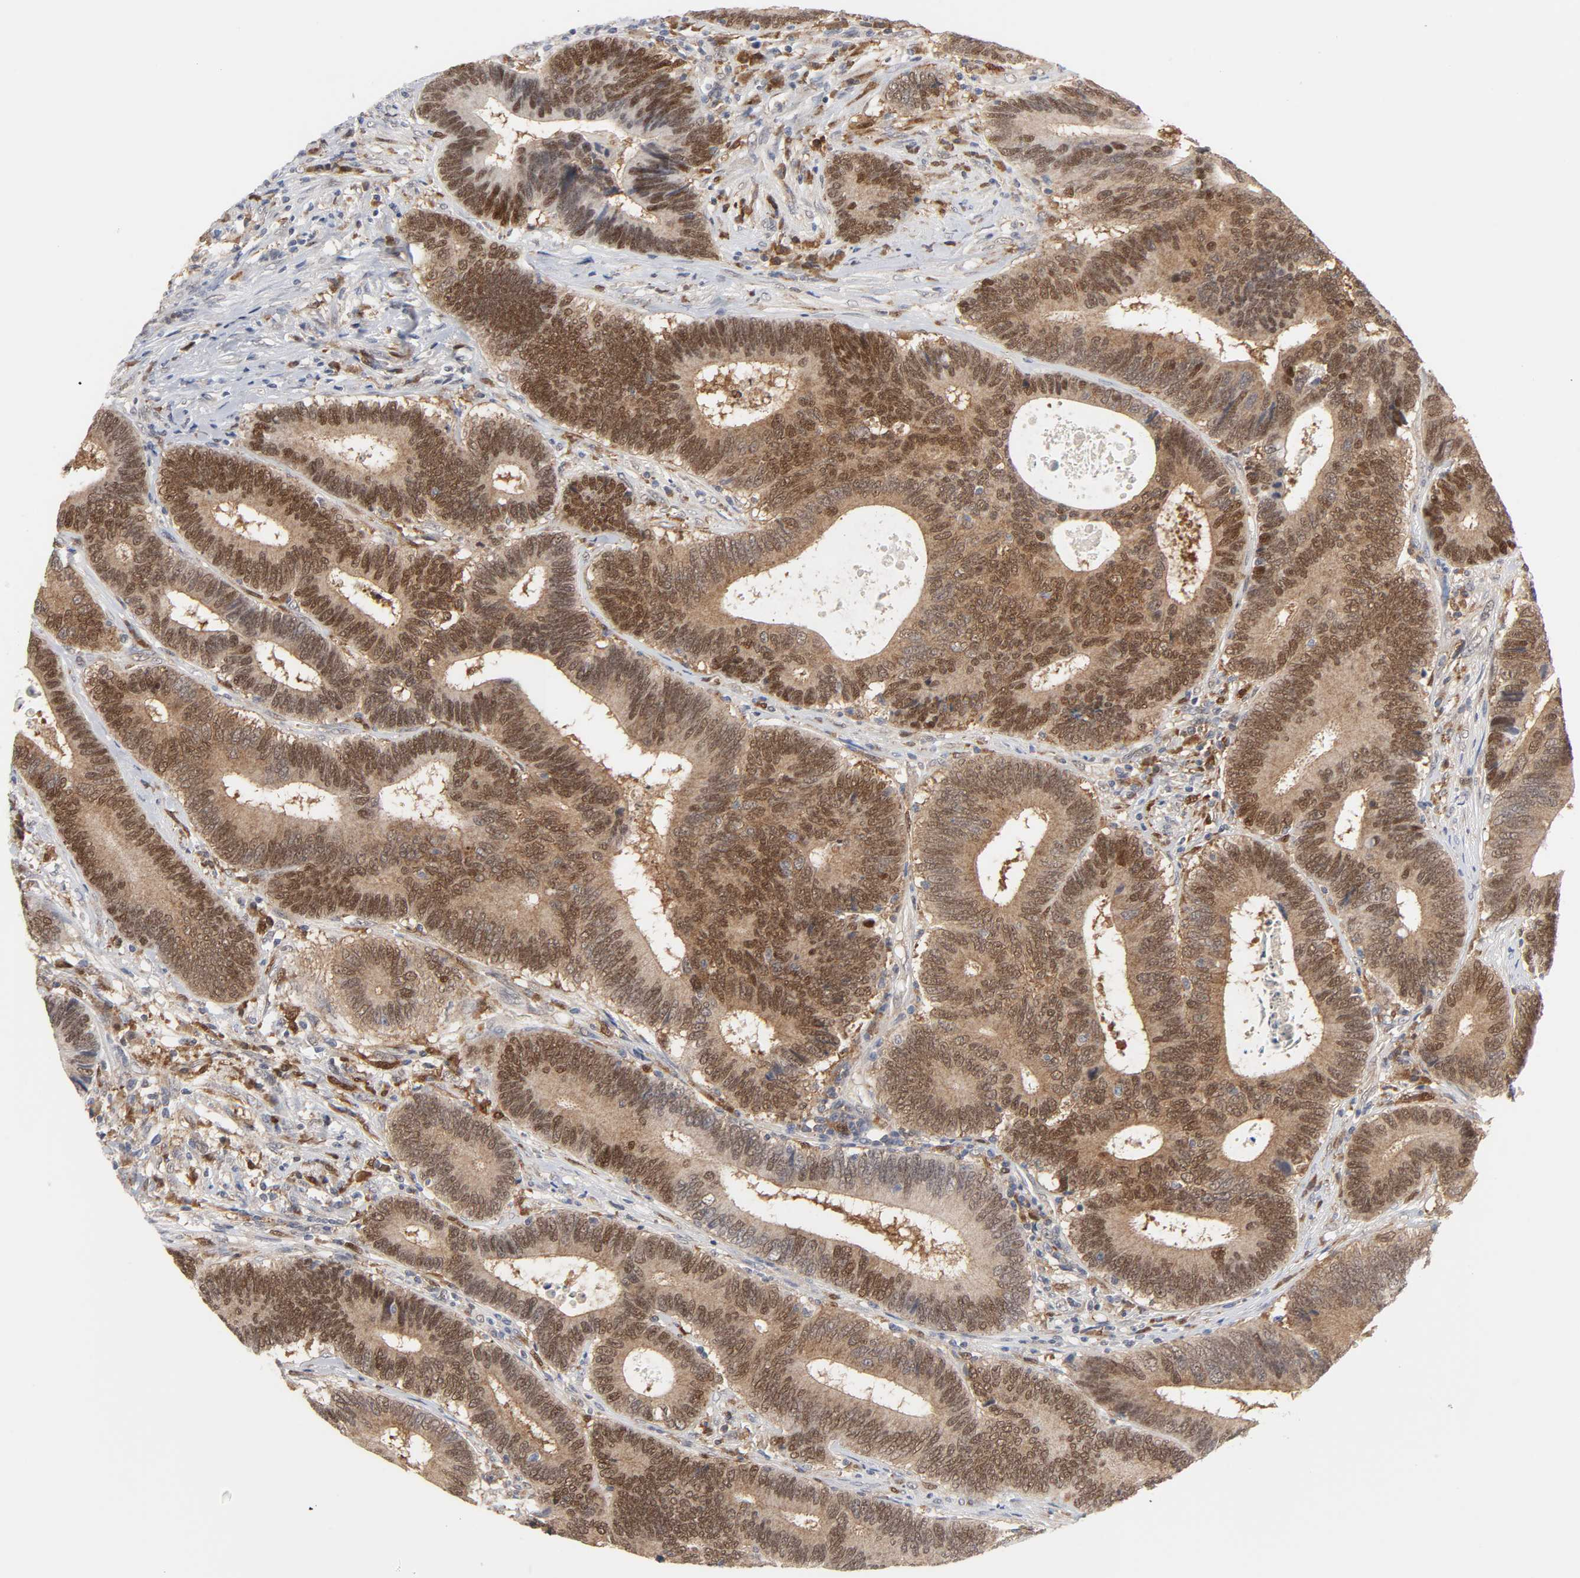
{"staining": {"intensity": "moderate", "quantity": ">75%", "location": "cytoplasmic/membranous,nuclear"}, "tissue": "colorectal cancer", "cell_type": "Tumor cells", "image_type": "cancer", "snomed": [{"axis": "morphology", "description": "Adenocarcinoma, NOS"}, {"axis": "topography", "description": "Colon"}], "caption": "This micrograph exhibits IHC staining of colorectal adenocarcinoma, with medium moderate cytoplasmic/membranous and nuclear staining in about >75% of tumor cells.", "gene": "PRDX1", "patient": {"sex": "female", "age": 78}}